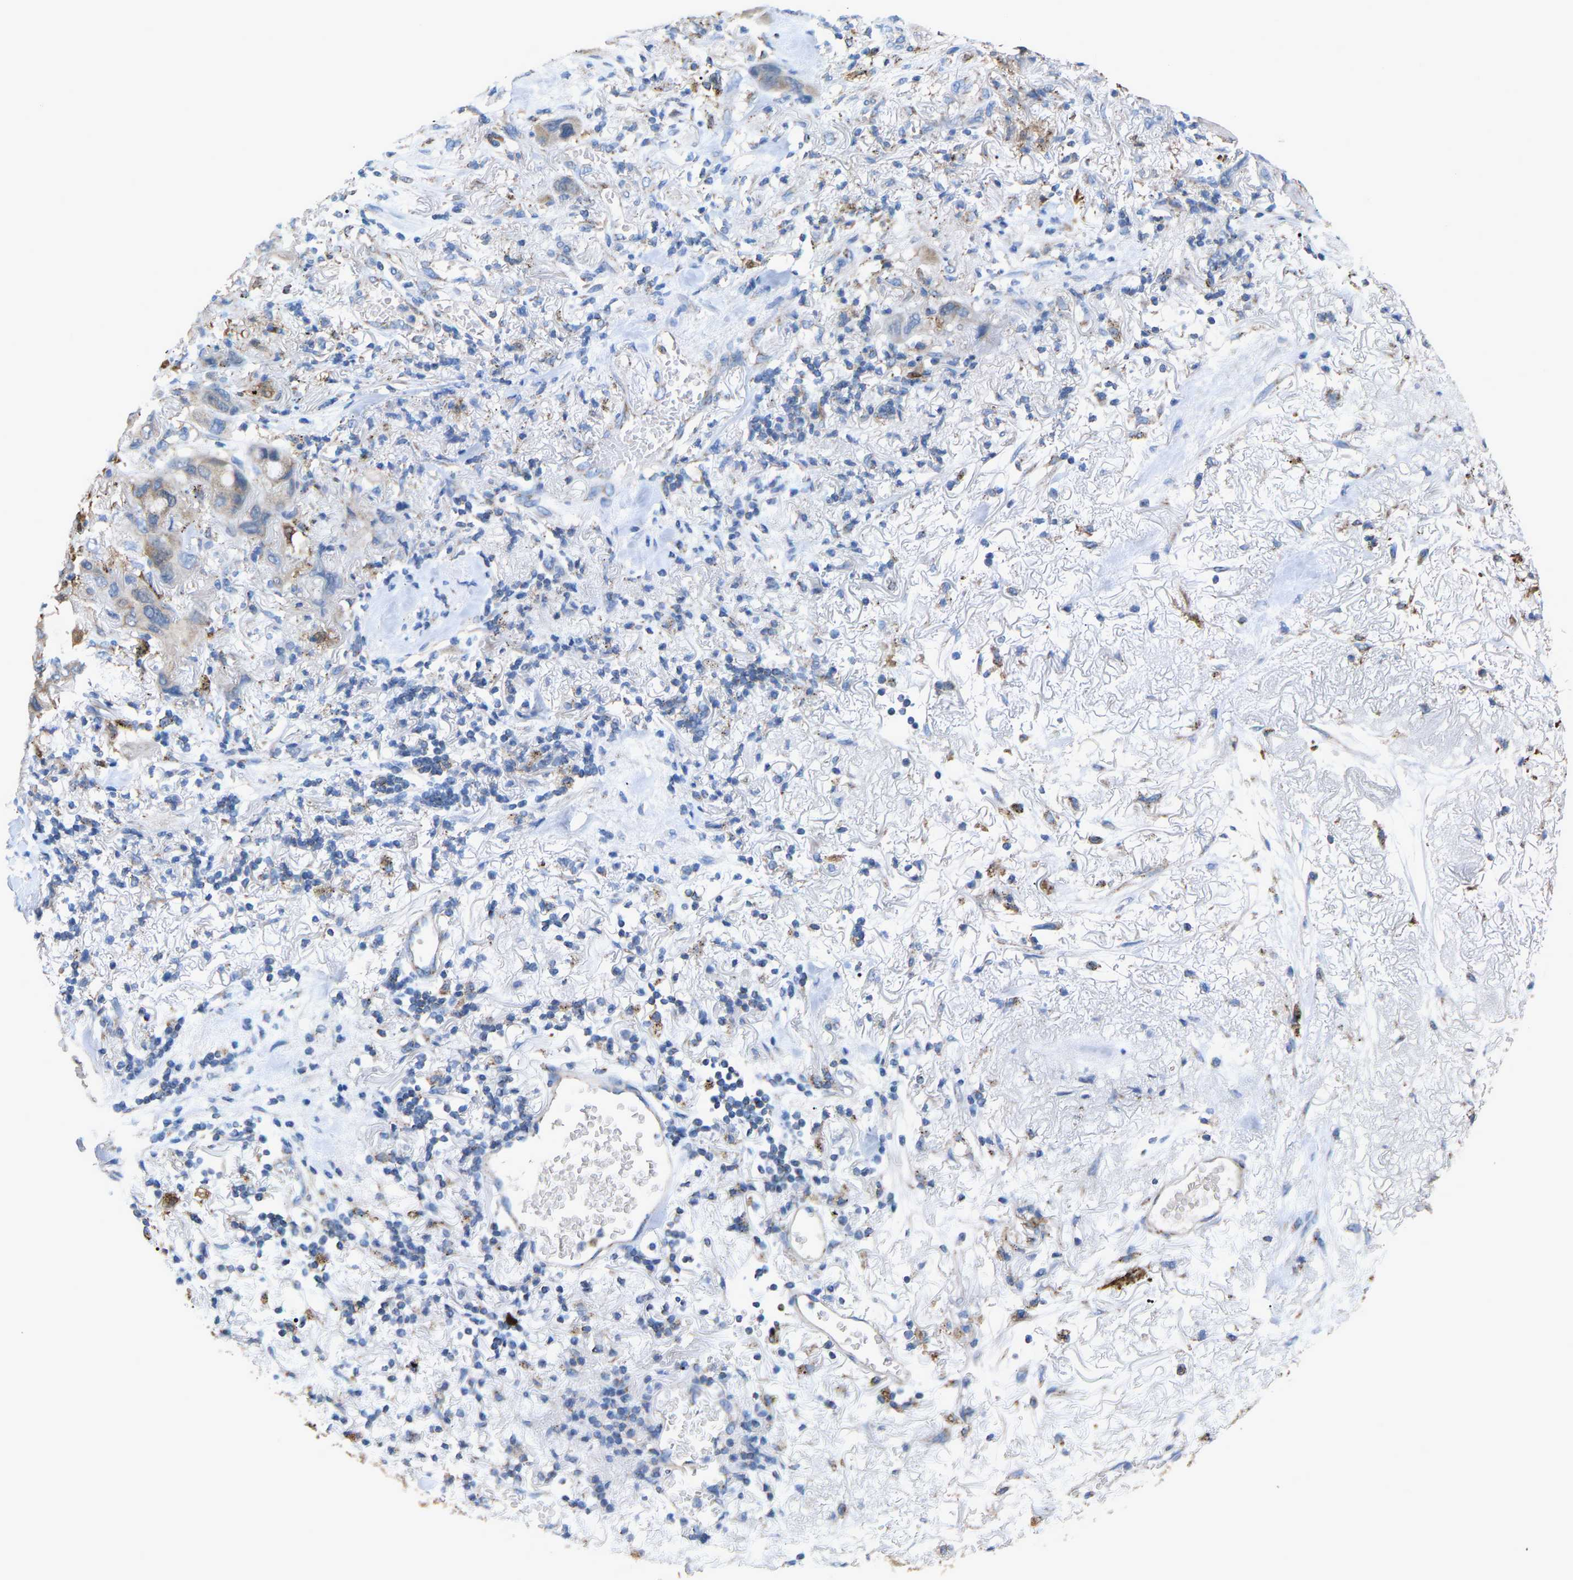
{"staining": {"intensity": "weak", "quantity": "<25%", "location": "cytoplasmic/membranous"}, "tissue": "lung cancer", "cell_type": "Tumor cells", "image_type": "cancer", "snomed": [{"axis": "morphology", "description": "Squamous cell carcinoma, NOS"}, {"axis": "topography", "description": "Lung"}], "caption": "Lung cancer was stained to show a protein in brown. There is no significant expression in tumor cells. (Immunohistochemistry (ihc), brightfield microscopy, high magnification).", "gene": "CROT", "patient": {"sex": "female", "age": 73}}